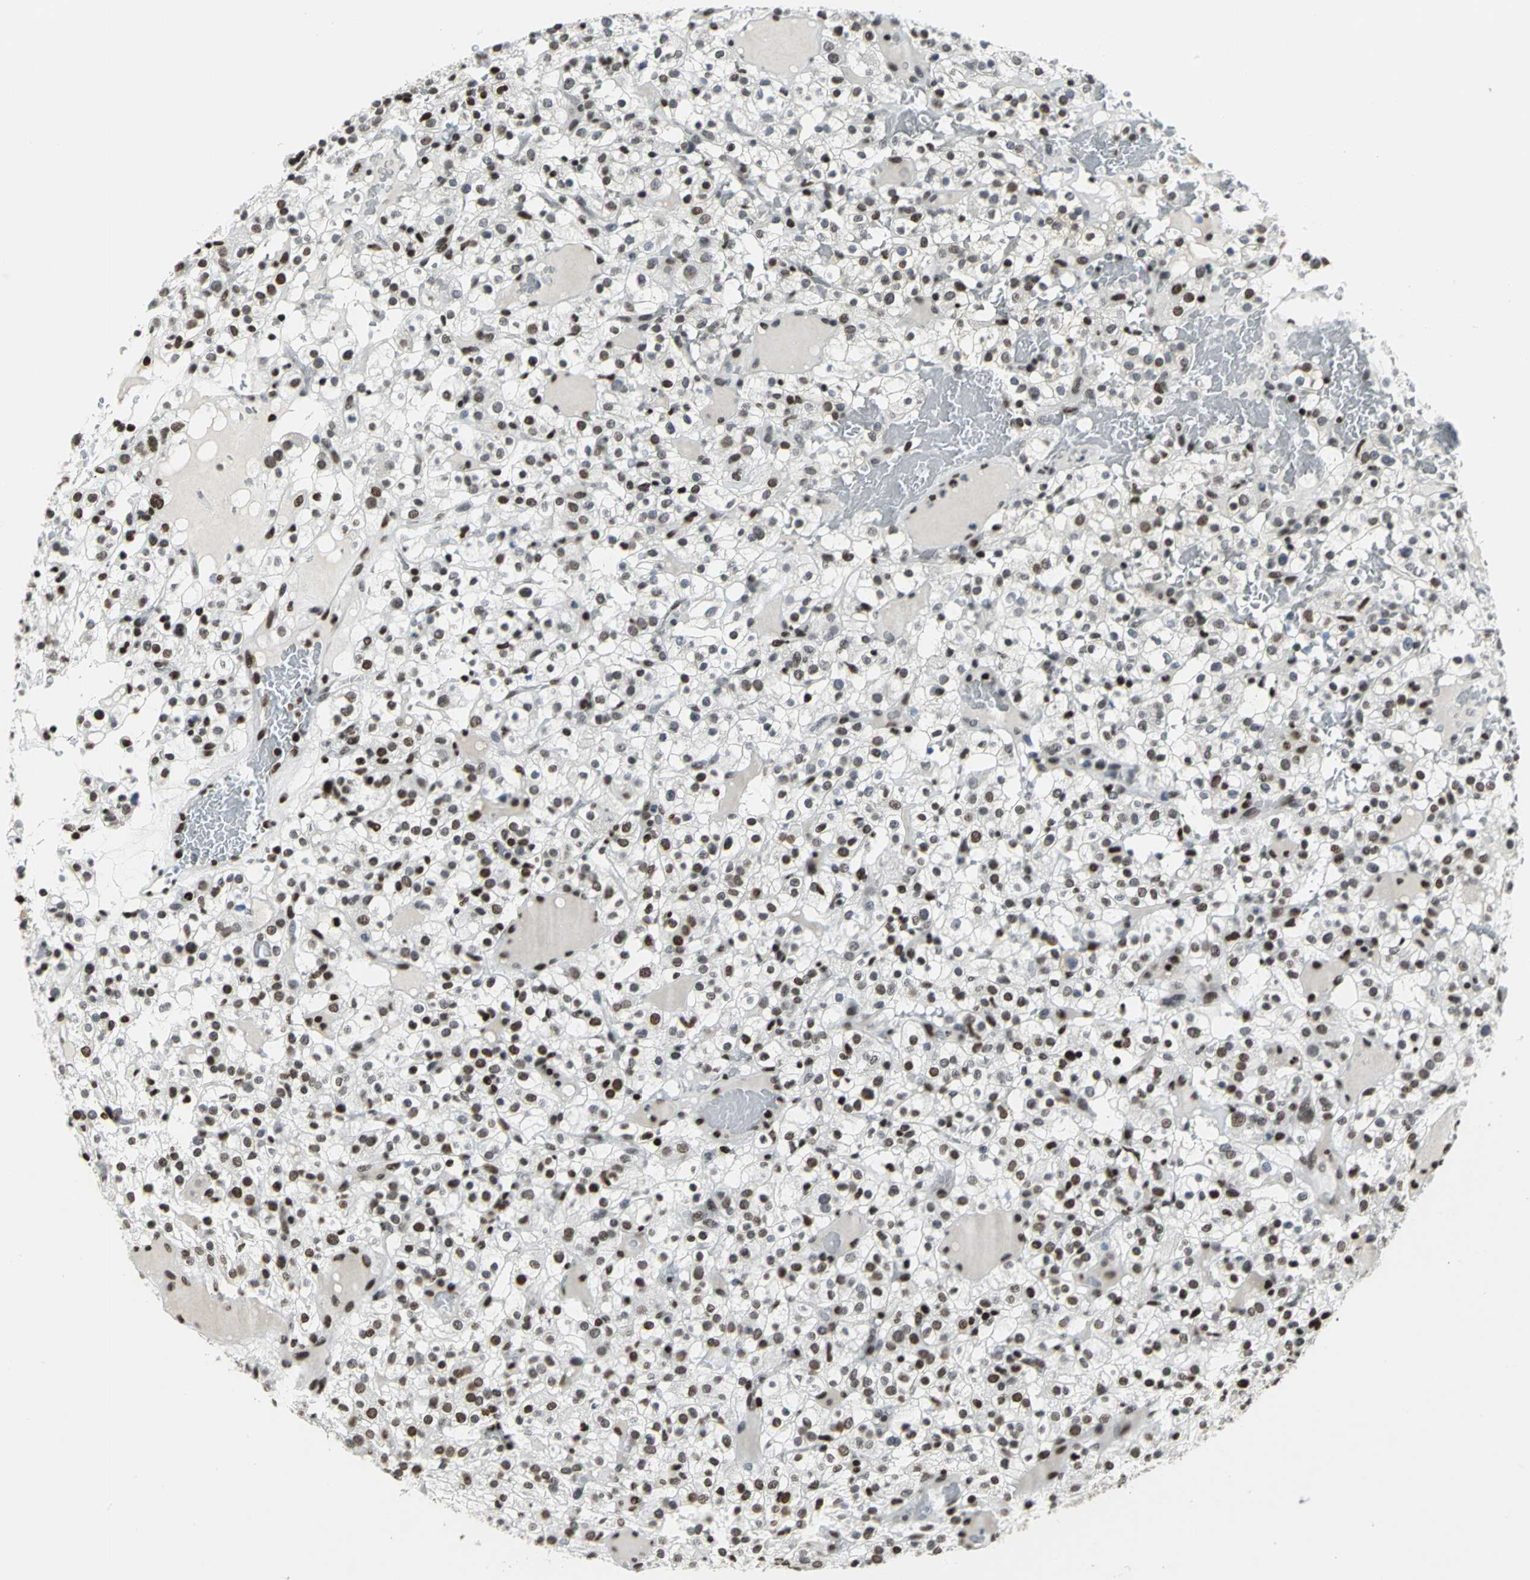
{"staining": {"intensity": "strong", "quantity": ">75%", "location": "nuclear"}, "tissue": "renal cancer", "cell_type": "Tumor cells", "image_type": "cancer", "snomed": [{"axis": "morphology", "description": "Normal tissue, NOS"}, {"axis": "morphology", "description": "Adenocarcinoma, NOS"}, {"axis": "topography", "description": "Kidney"}], "caption": "Renal adenocarcinoma tissue shows strong nuclear expression in approximately >75% of tumor cells, visualized by immunohistochemistry. (Brightfield microscopy of DAB IHC at high magnification).", "gene": "HNRNPD", "patient": {"sex": "female", "age": 72}}